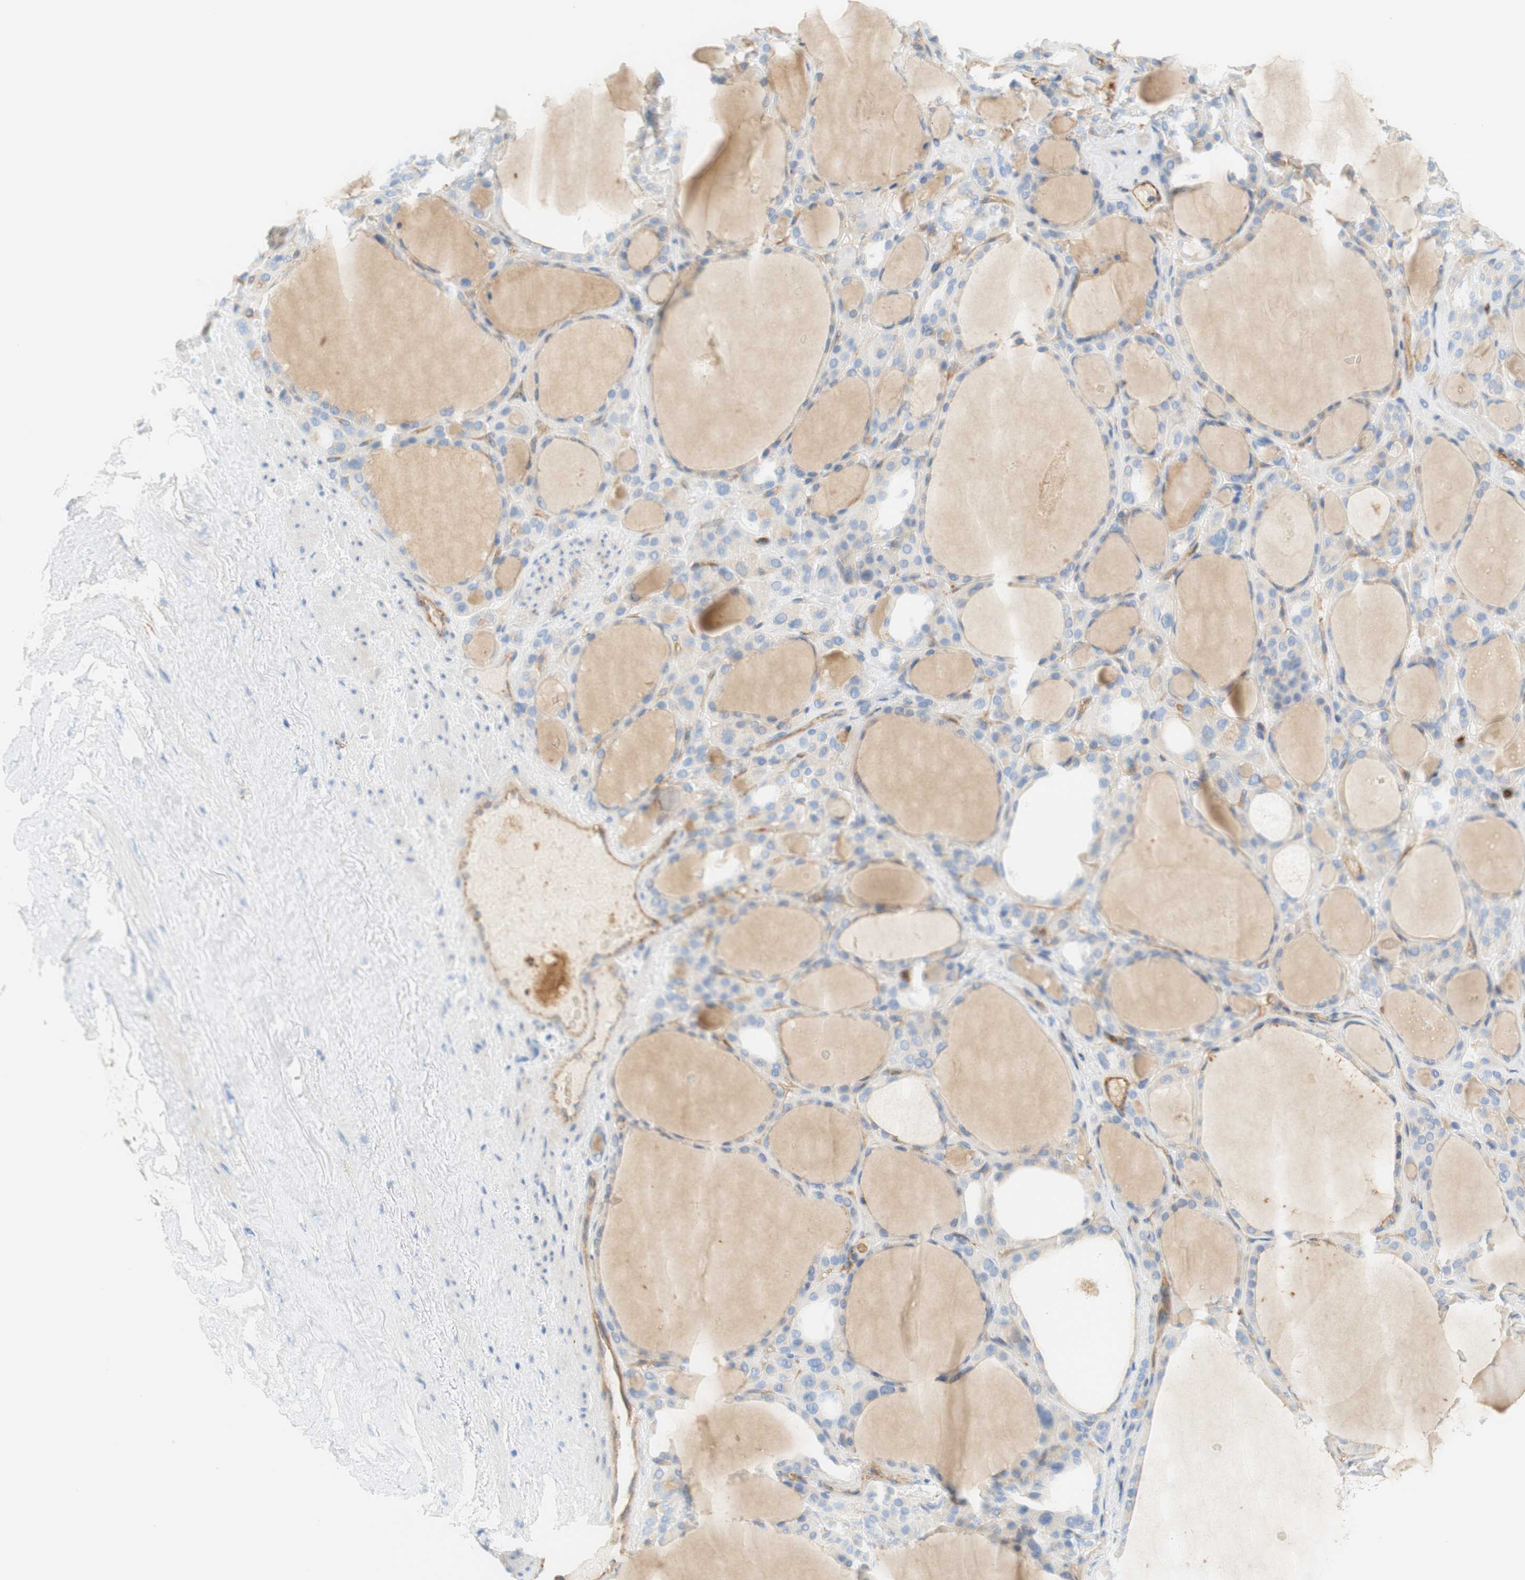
{"staining": {"intensity": "weak", "quantity": "<25%", "location": "cytoplasmic/membranous"}, "tissue": "thyroid gland", "cell_type": "Glandular cells", "image_type": "normal", "snomed": [{"axis": "morphology", "description": "Normal tissue, NOS"}, {"axis": "morphology", "description": "Carcinoma, NOS"}, {"axis": "topography", "description": "Thyroid gland"}], "caption": "Protein analysis of benign thyroid gland demonstrates no significant expression in glandular cells. The staining is performed using DAB brown chromogen with nuclei counter-stained in using hematoxylin.", "gene": "STOM", "patient": {"sex": "female", "age": 86}}